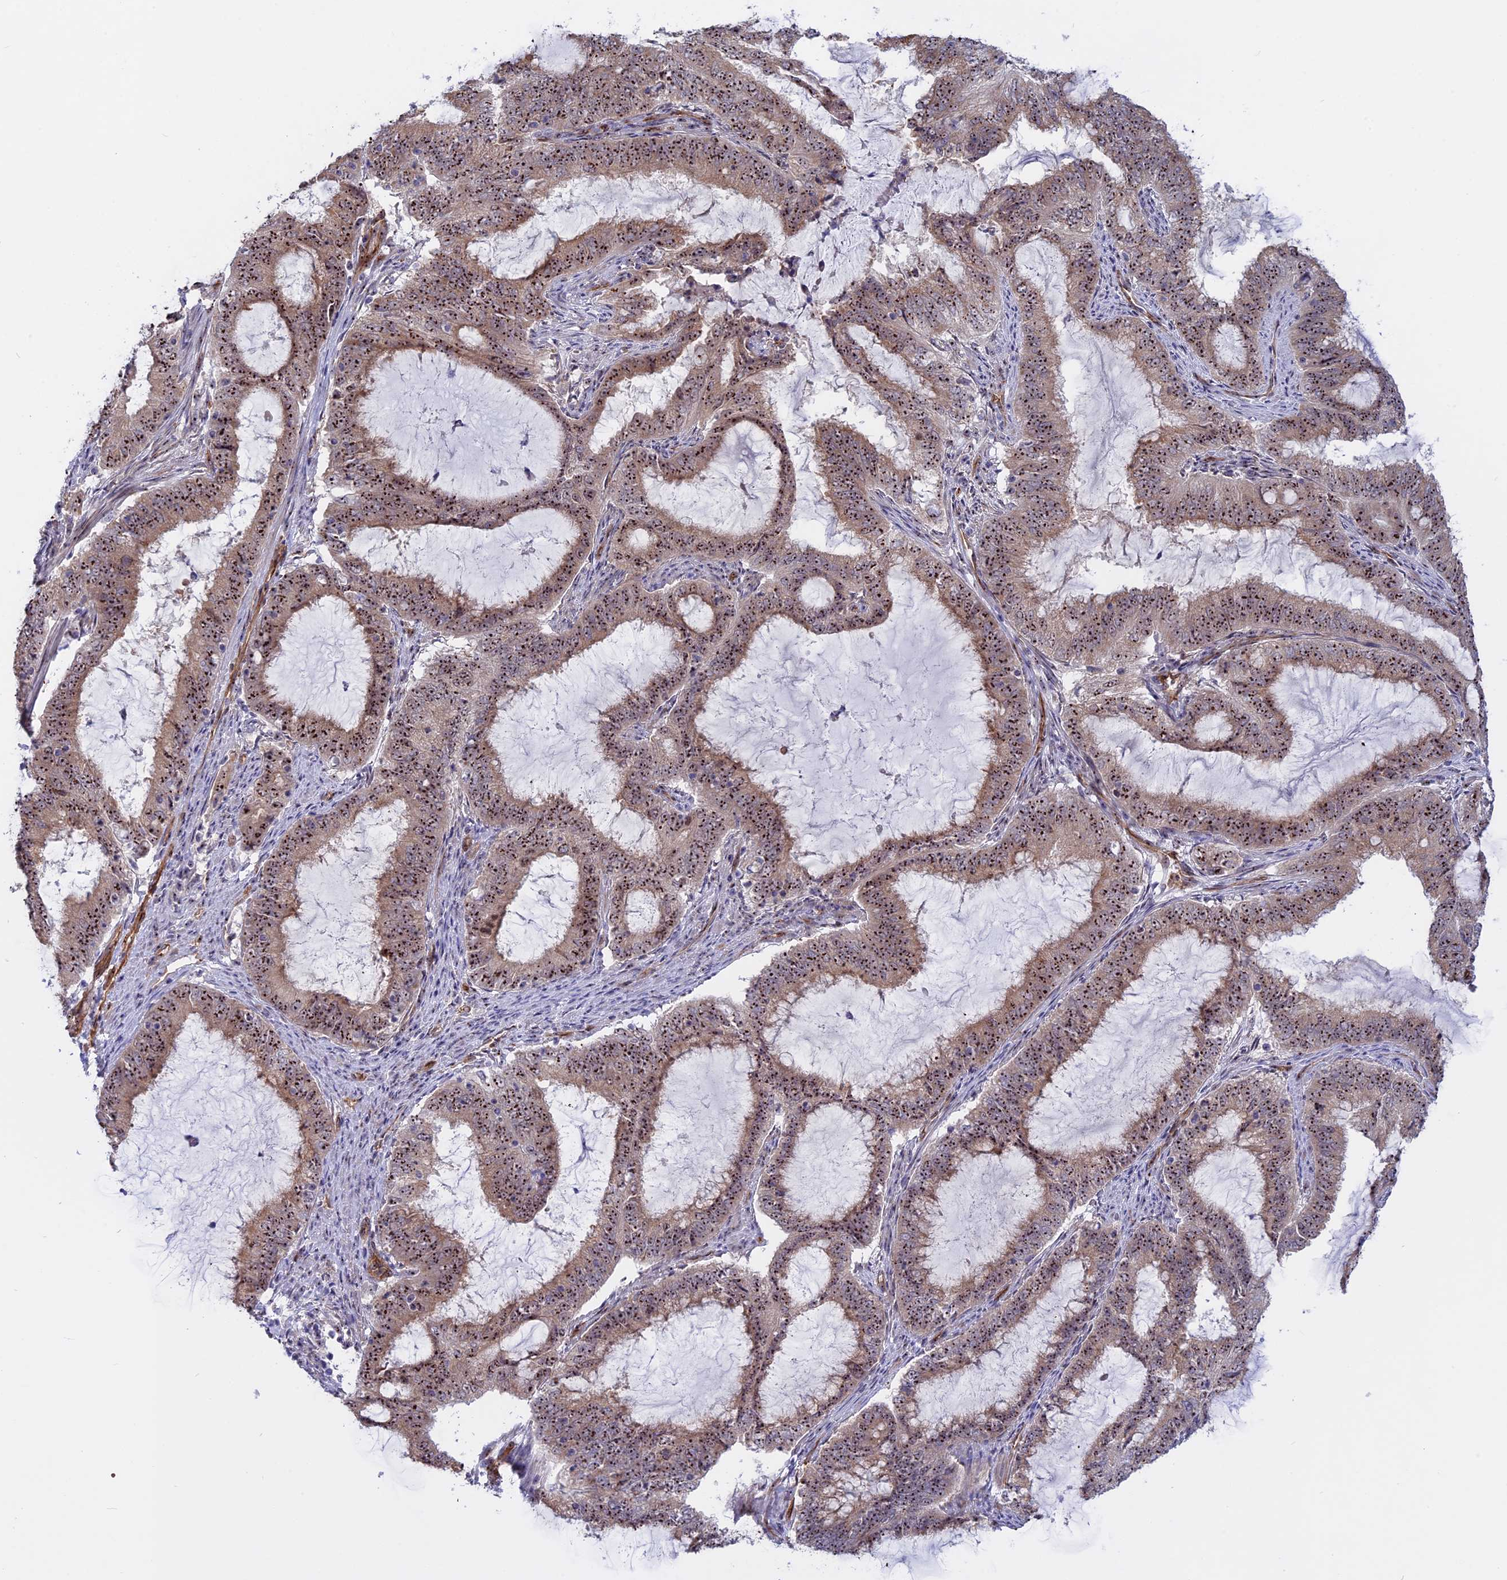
{"staining": {"intensity": "moderate", "quantity": ">75%", "location": "nuclear"}, "tissue": "endometrial cancer", "cell_type": "Tumor cells", "image_type": "cancer", "snomed": [{"axis": "morphology", "description": "Adenocarcinoma, NOS"}, {"axis": "topography", "description": "Endometrium"}], "caption": "Endometrial cancer was stained to show a protein in brown. There is medium levels of moderate nuclear positivity in about >75% of tumor cells.", "gene": "DBNDD1", "patient": {"sex": "female", "age": 51}}